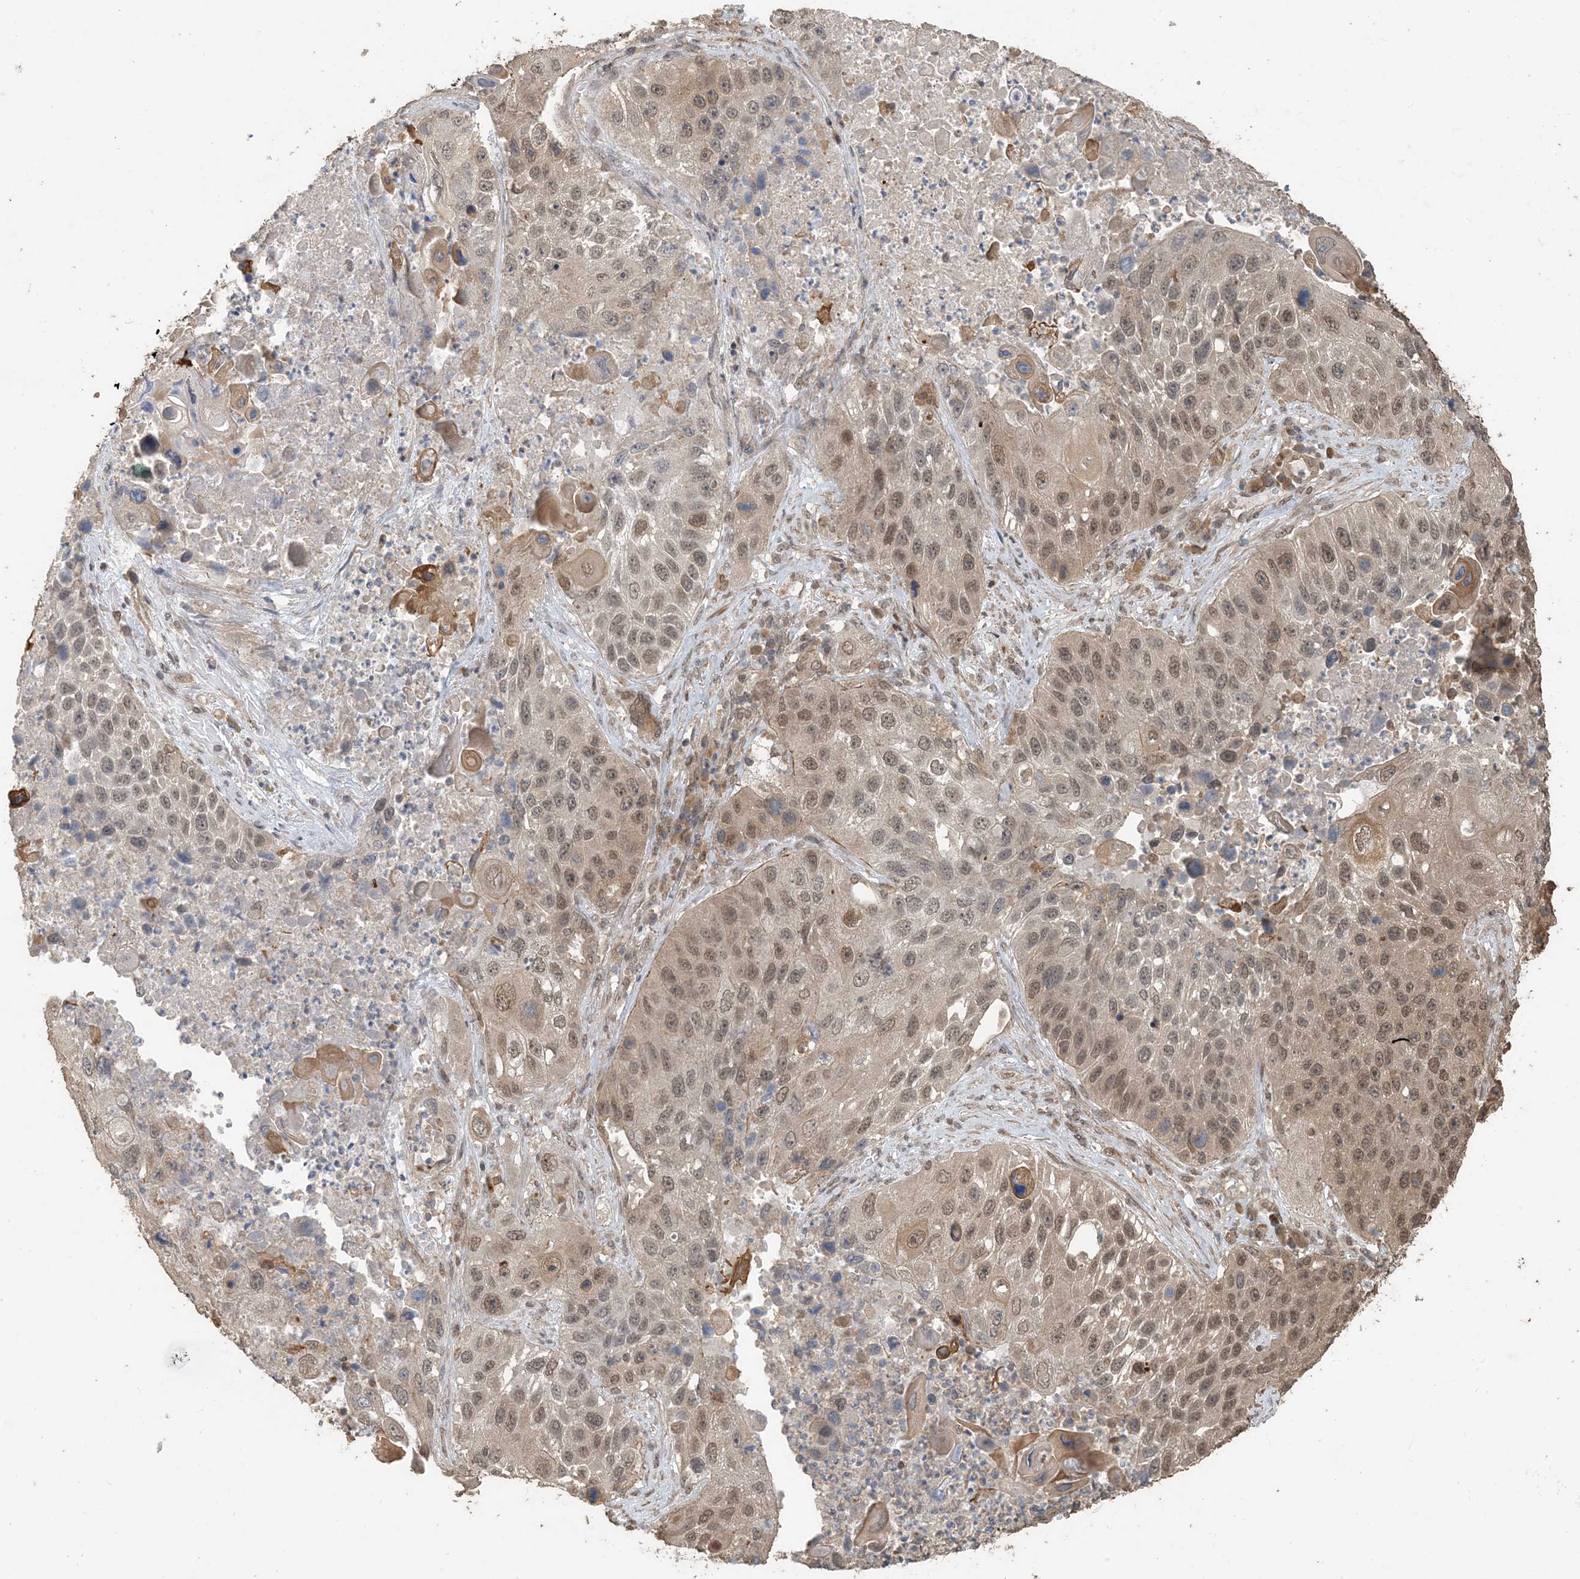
{"staining": {"intensity": "moderate", "quantity": ">75%", "location": "nuclear"}, "tissue": "lung cancer", "cell_type": "Tumor cells", "image_type": "cancer", "snomed": [{"axis": "morphology", "description": "Squamous cell carcinoma, NOS"}, {"axis": "topography", "description": "Lung"}], "caption": "Protein staining exhibits moderate nuclear staining in about >75% of tumor cells in lung cancer. (Stains: DAB (3,3'-diaminobenzidine) in brown, nuclei in blue, Microscopy: brightfield microscopy at high magnification).", "gene": "ZC3H12A", "patient": {"sex": "male", "age": 61}}